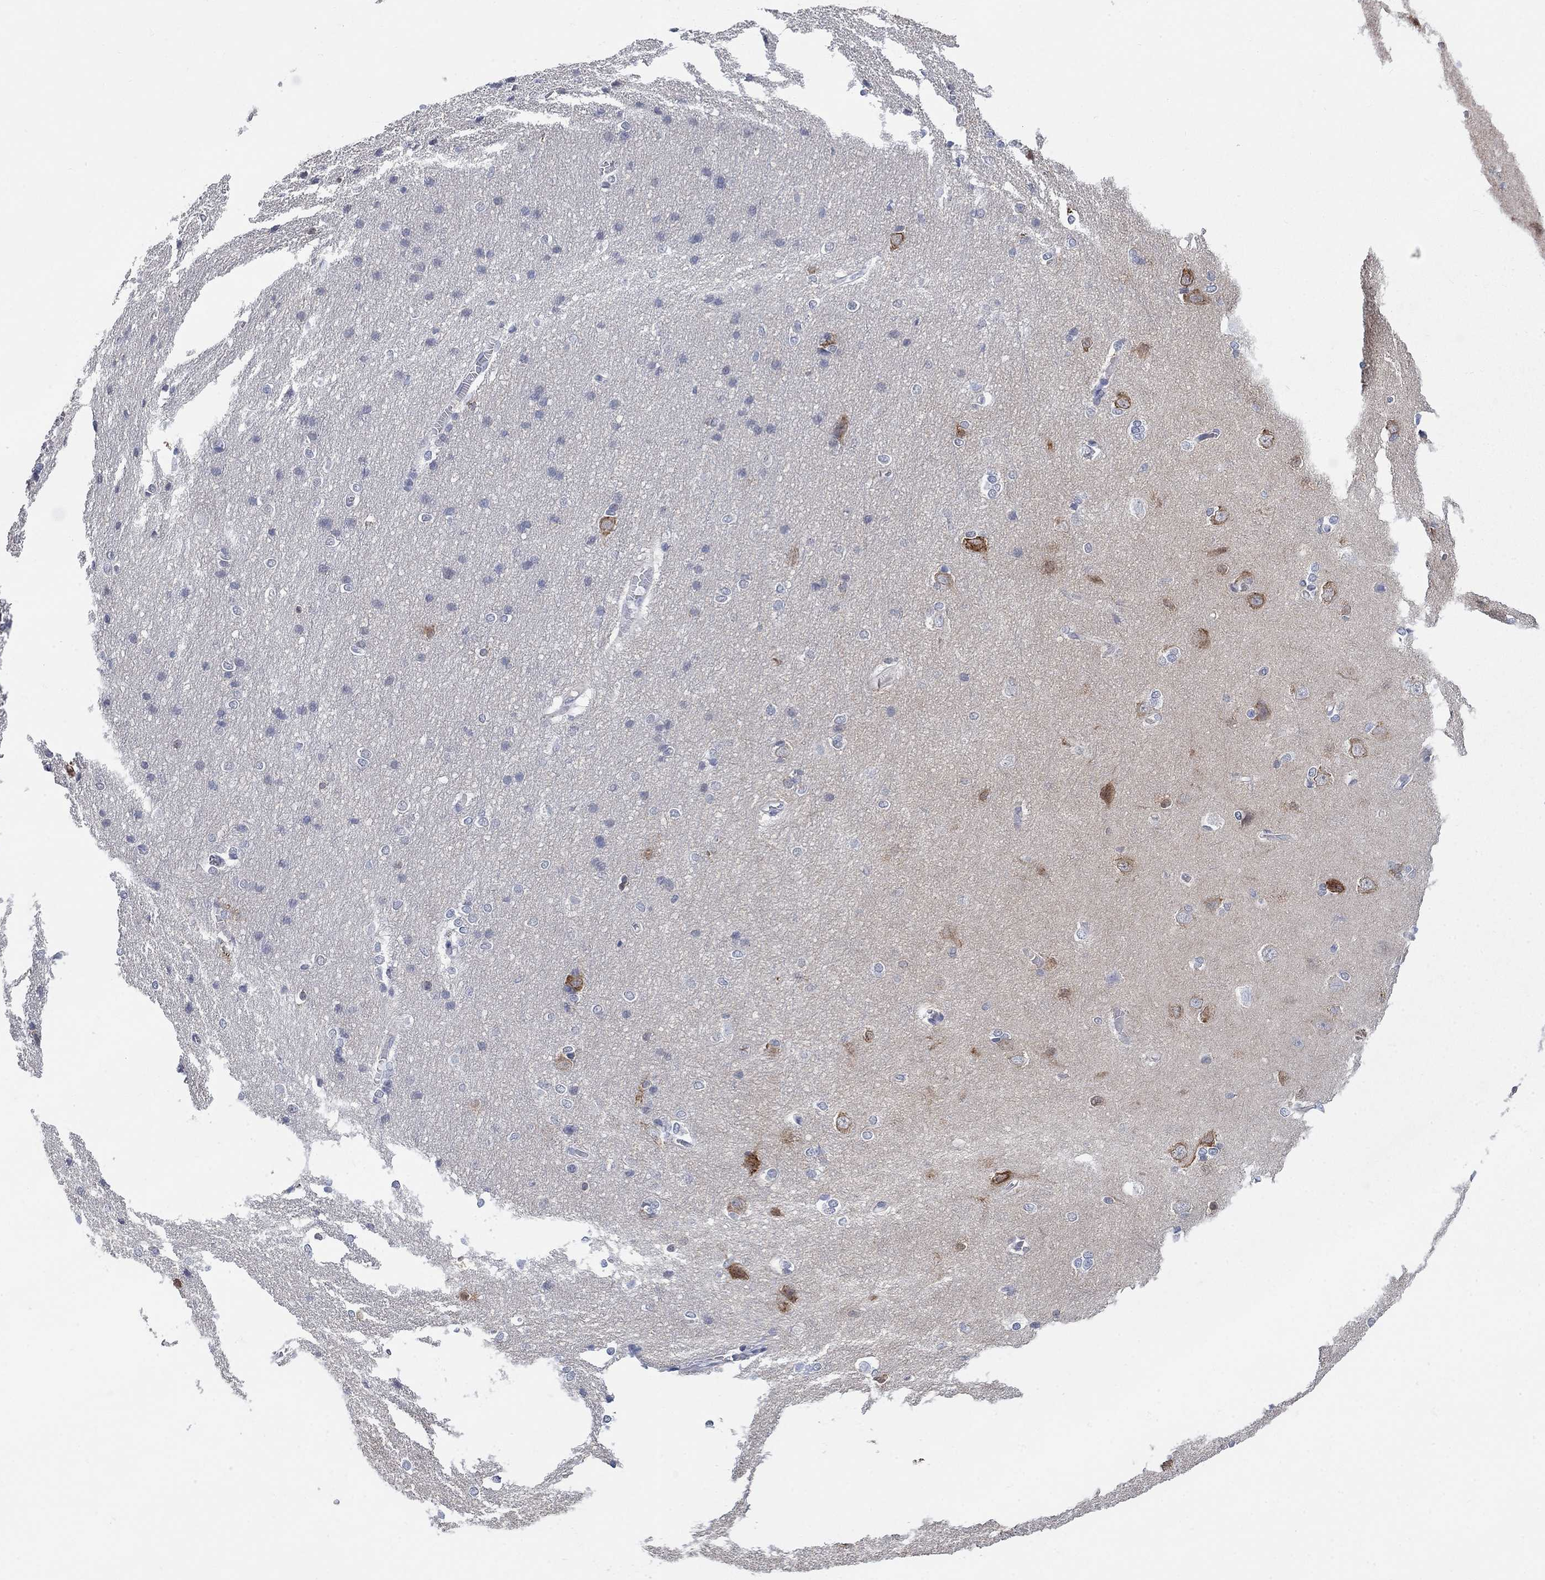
{"staining": {"intensity": "negative", "quantity": "none", "location": "none"}, "tissue": "cerebral cortex", "cell_type": "Endothelial cells", "image_type": "normal", "snomed": [{"axis": "morphology", "description": "Normal tissue, NOS"}, {"axis": "topography", "description": "Cerebral cortex"}], "caption": "This is a photomicrograph of IHC staining of normal cerebral cortex, which shows no expression in endothelial cells.", "gene": "WASF3", "patient": {"sex": "male", "age": 37}}